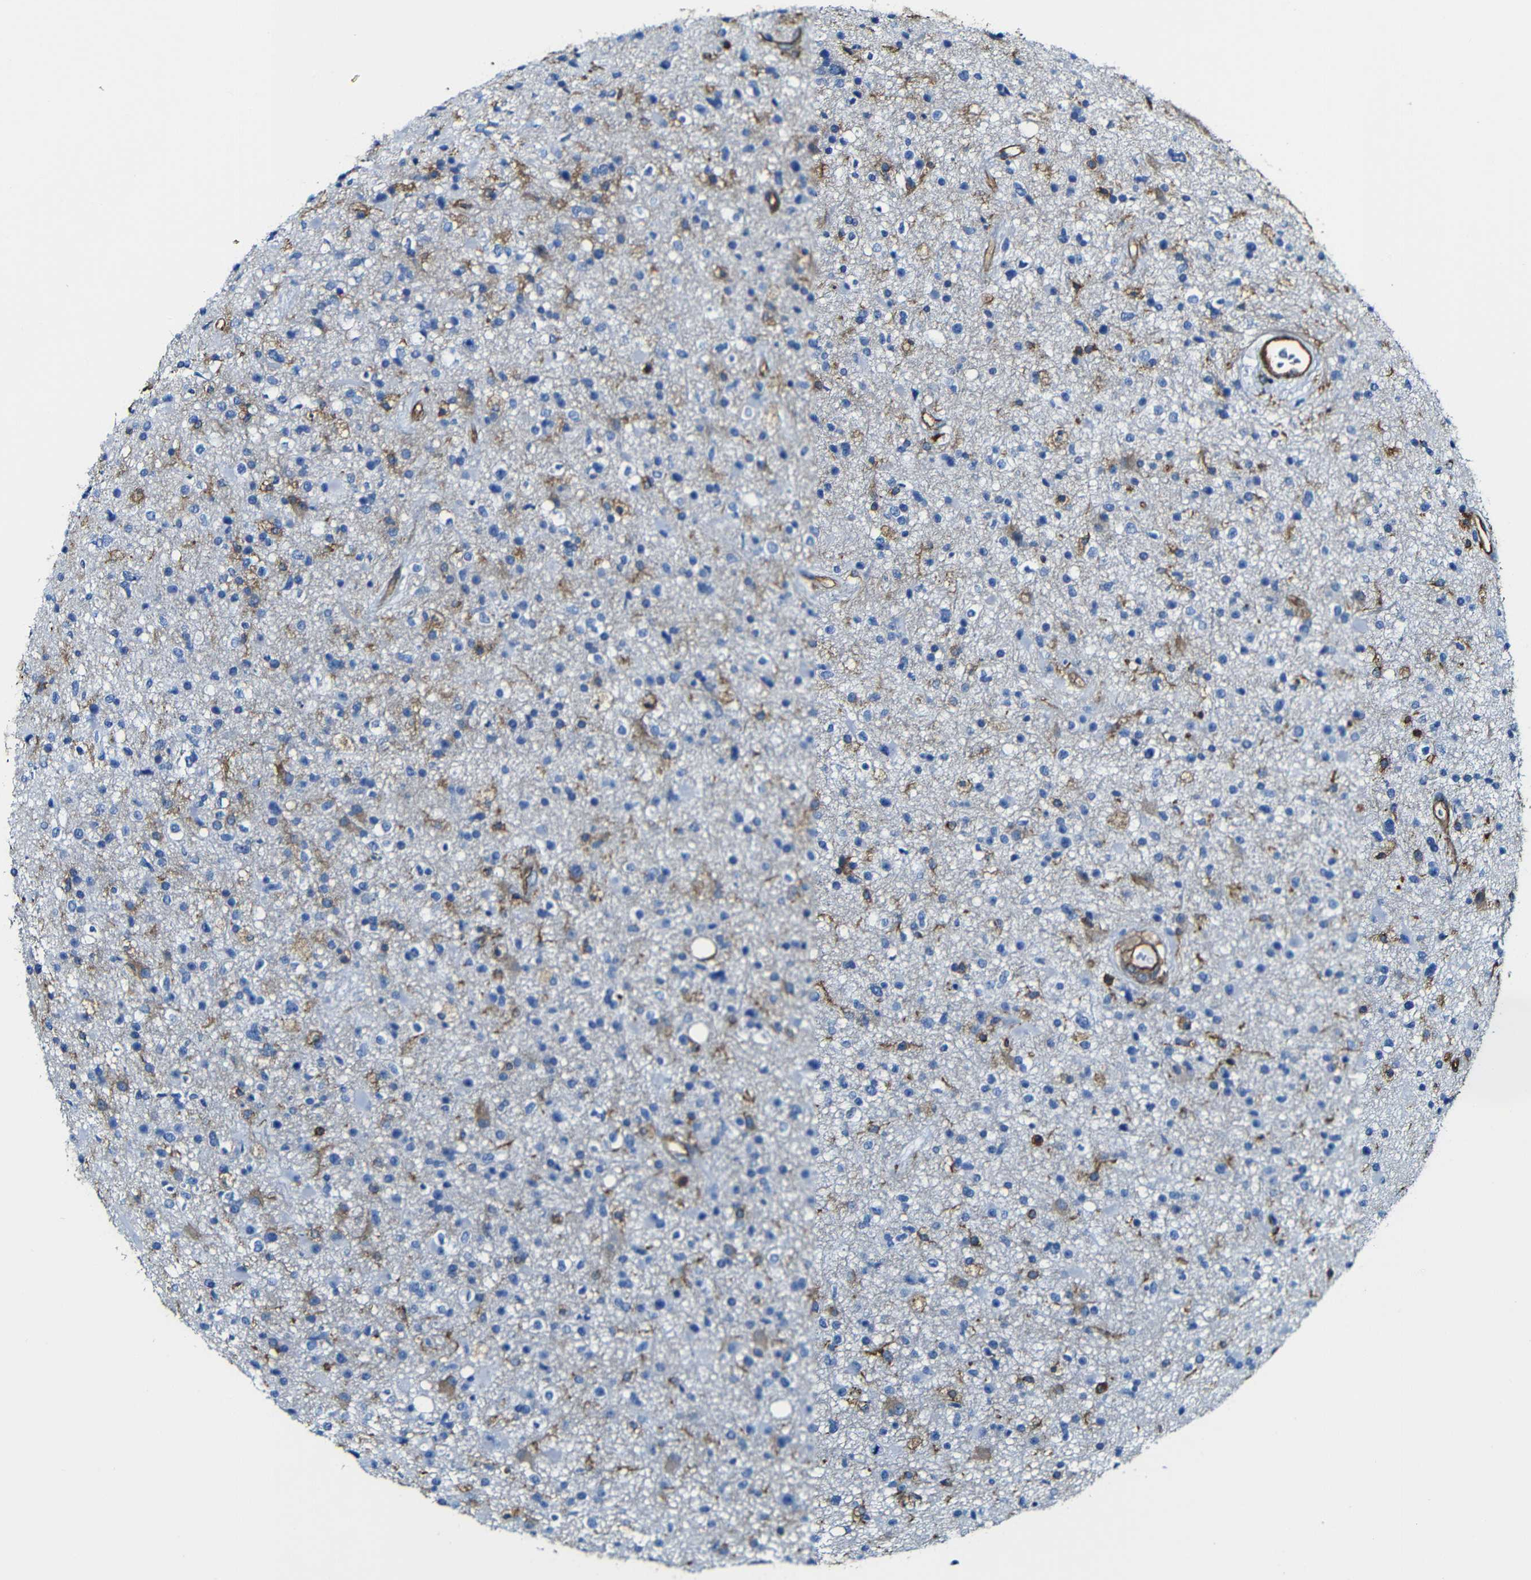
{"staining": {"intensity": "moderate", "quantity": "<25%", "location": "cytoplasmic/membranous"}, "tissue": "glioma", "cell_type": "Tumor cells", "image_type": "cancer", "snomed": [{"axis": "morphology", "description": "Glioma, malignant, High grade"}, {"axis": "topography", "description": "Brain"}], "caption": "Human glioma stained with a protein marker displays moderate staining in tumor cells.", "gene": "MSN", "patient": {"sex": "male", "age": 33}}